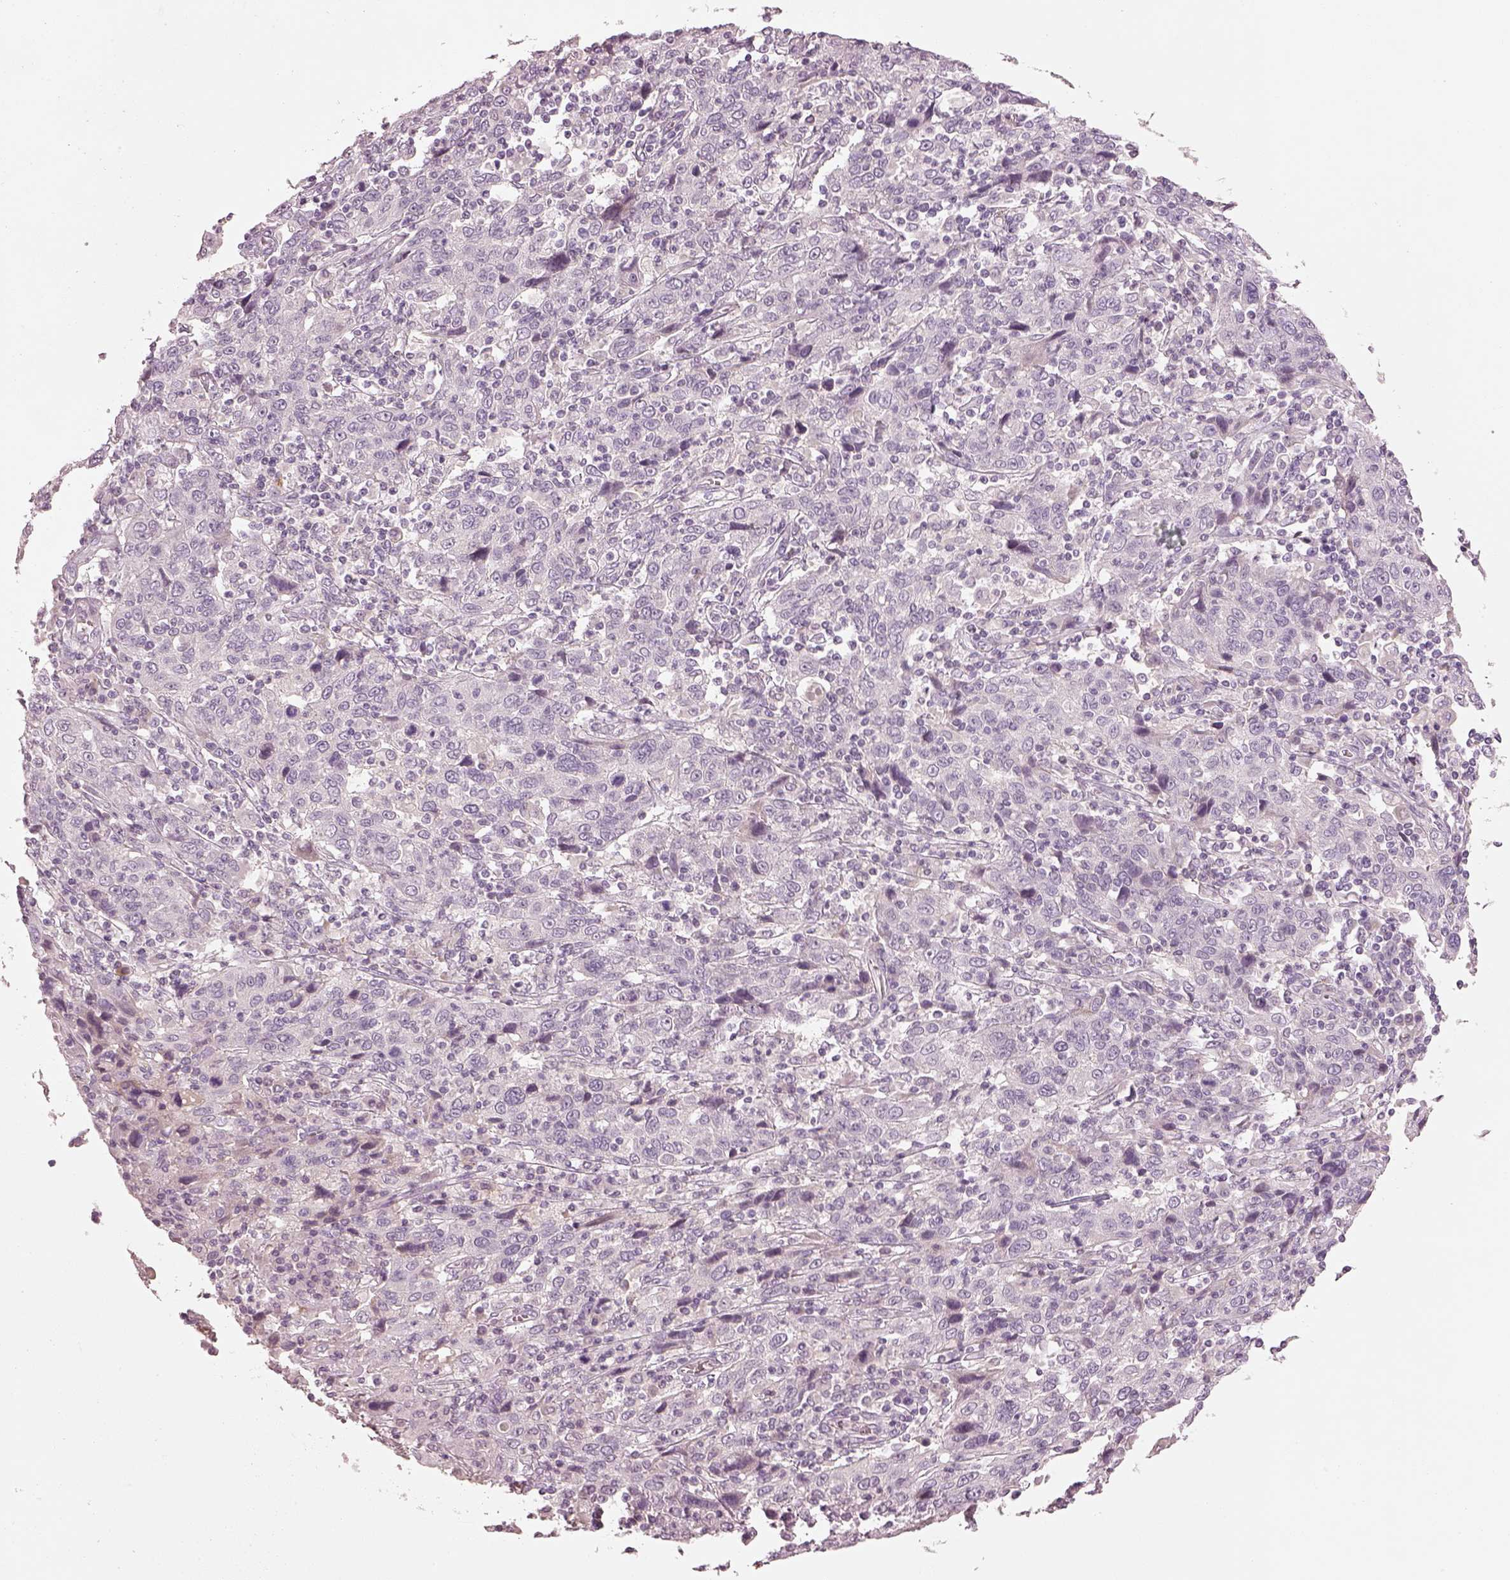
{"staining": {"intensity": "negative", "quantity": "none", "location": "none"}, "tissue": "cervical cancer", "cell_type": "Tumor cells", "image_type": "cancer", "snomed": [{"axis": "morphology", "description": "Squamous cell carcinoma, NOS"}, {"axis": "topography", "description": "Cervix"}], "caption": "Immunohistochemistry (IHC) of human cervical squamous cell carcinoma demonstrates no staining in tumor cells.", "gene": "SPATA6L", "patient": {"sex": "female", "age": 46}}